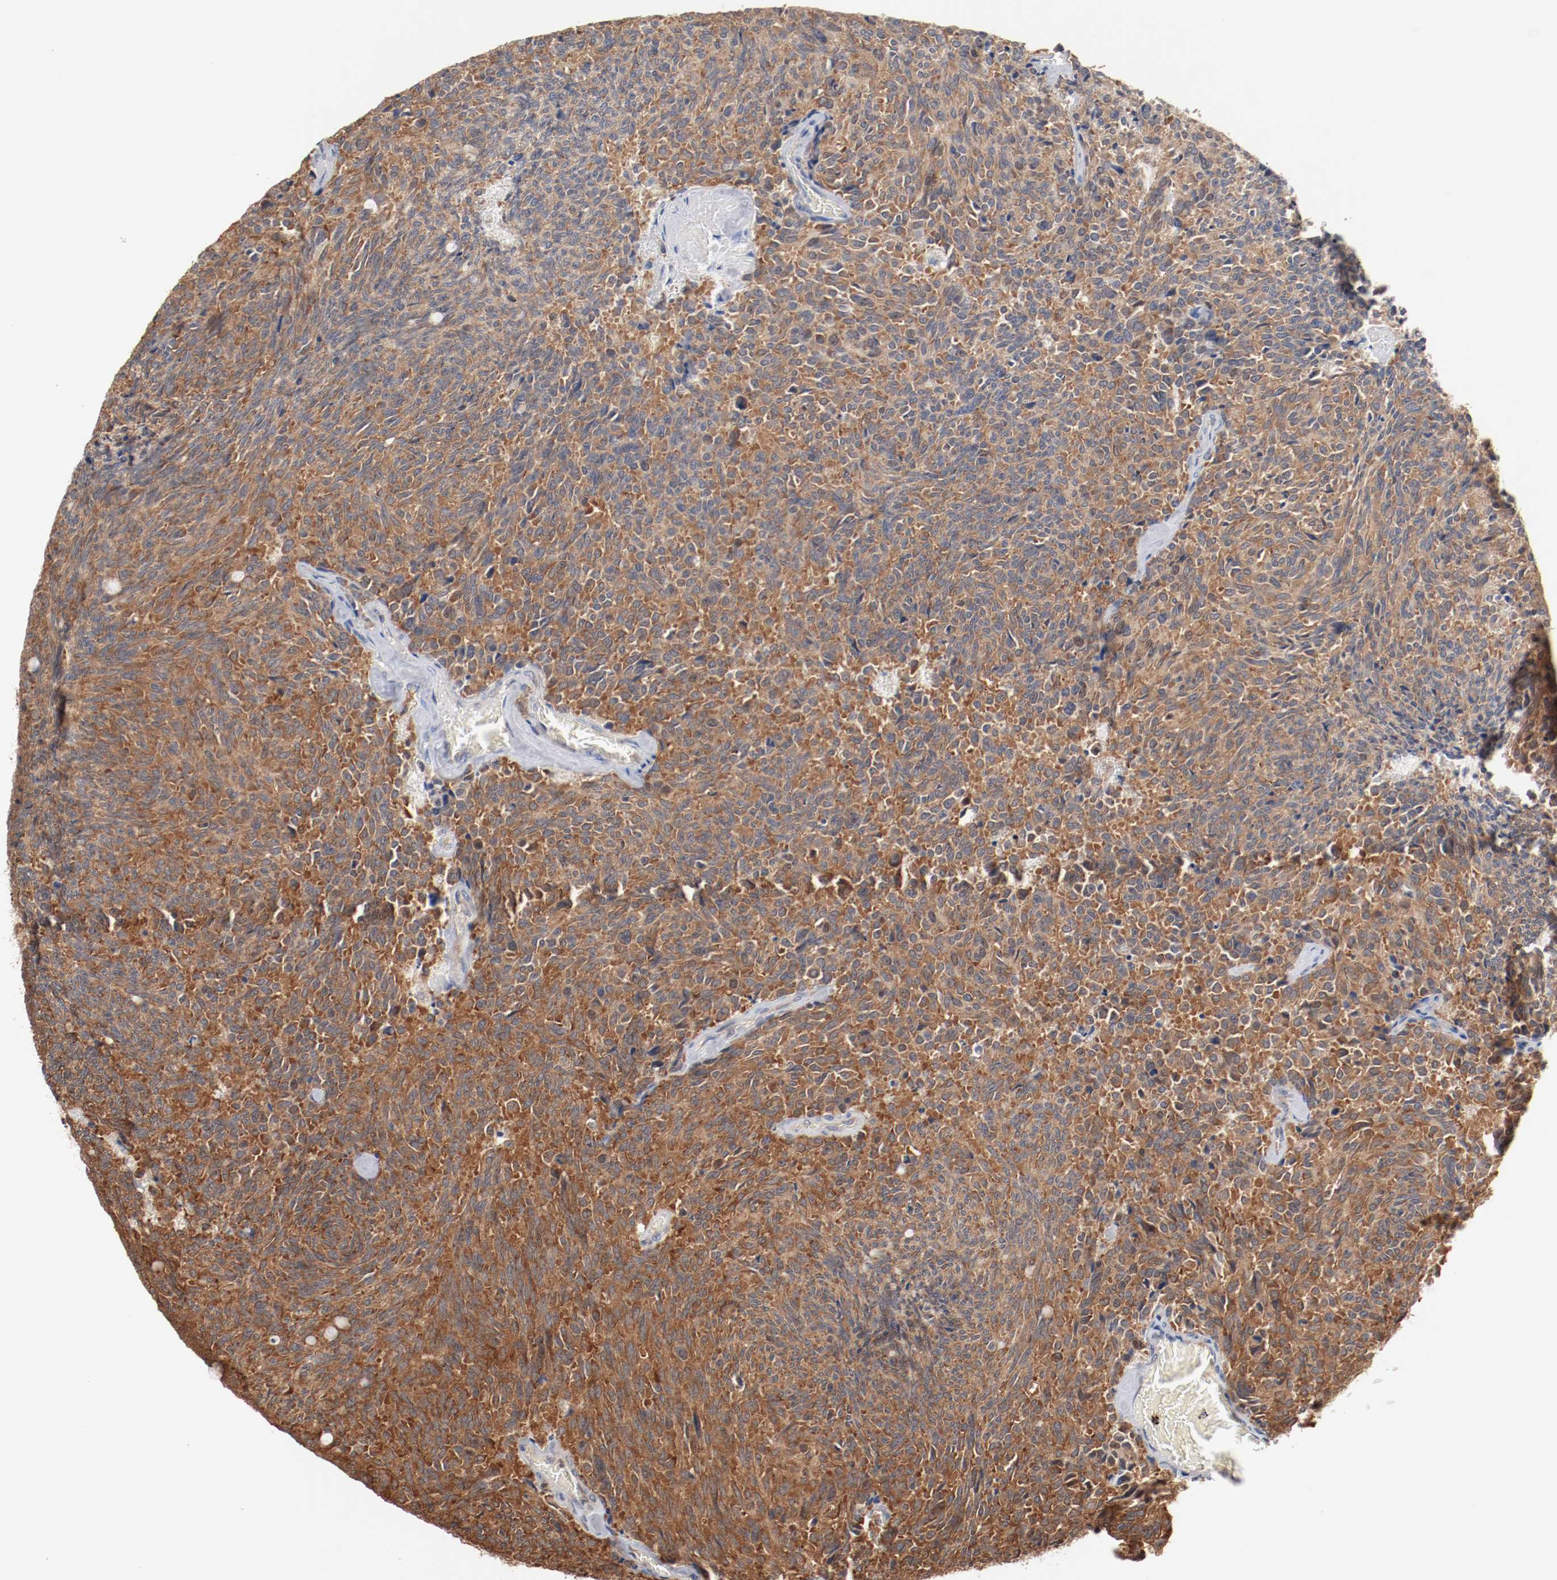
{"staining": {"intensity": "strong", "quantity": ">75%", "location": "cytoplasmic/membranous"}, "tissue": "carcinoid", "cell_type": "Tumor cells", "image_type": "cancer", "snomed": [{"axis": "morphology", "description": "Carcinoid, malignant, NOS"}, {"axis": "topography", "description": "Pancreas"}], "caption": "About >75% of tumor cells in human malignant carcinoid reveal strong cytoplasmic/membranous protein staining as visualized by brown immunohistochemical staining.", "gene": "RNASE11", "patient": {"sex": "female", "age": 54}}